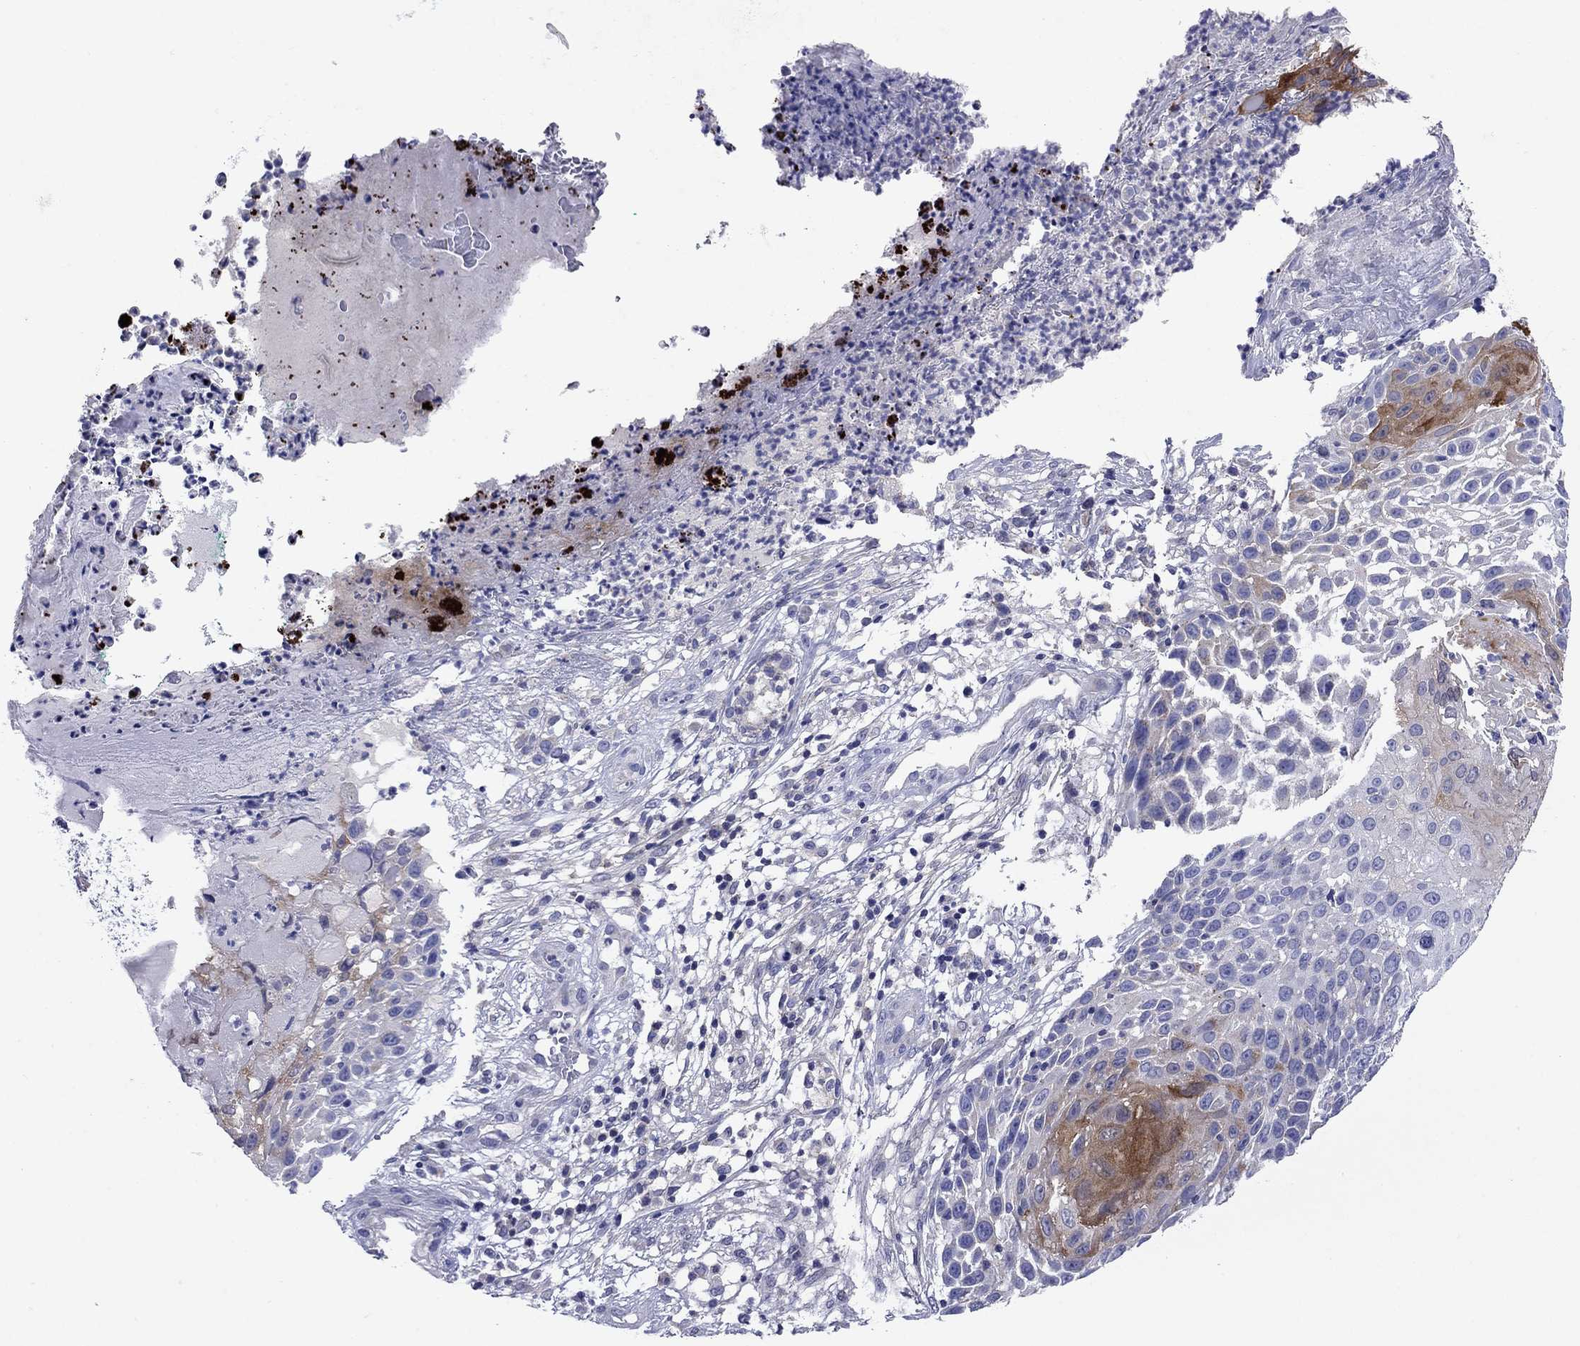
{"staining": {"intensity": "negative", "quantity": "none", "location": "none"}, "tissue": "skin cancer", "cell_type": "Tumor cells", "image_type": "cancer", "snomed": [{"axis": "morphology", "description": "Squamous cell carcinoma, NOS"}, {"axis": "topography", "description": "Skin"}], "caption": "Tumor cells are negative for protein expression in human skin cancer.", "gene": "SULT2B1", "patient": {"sex": "male", "age": 92}}